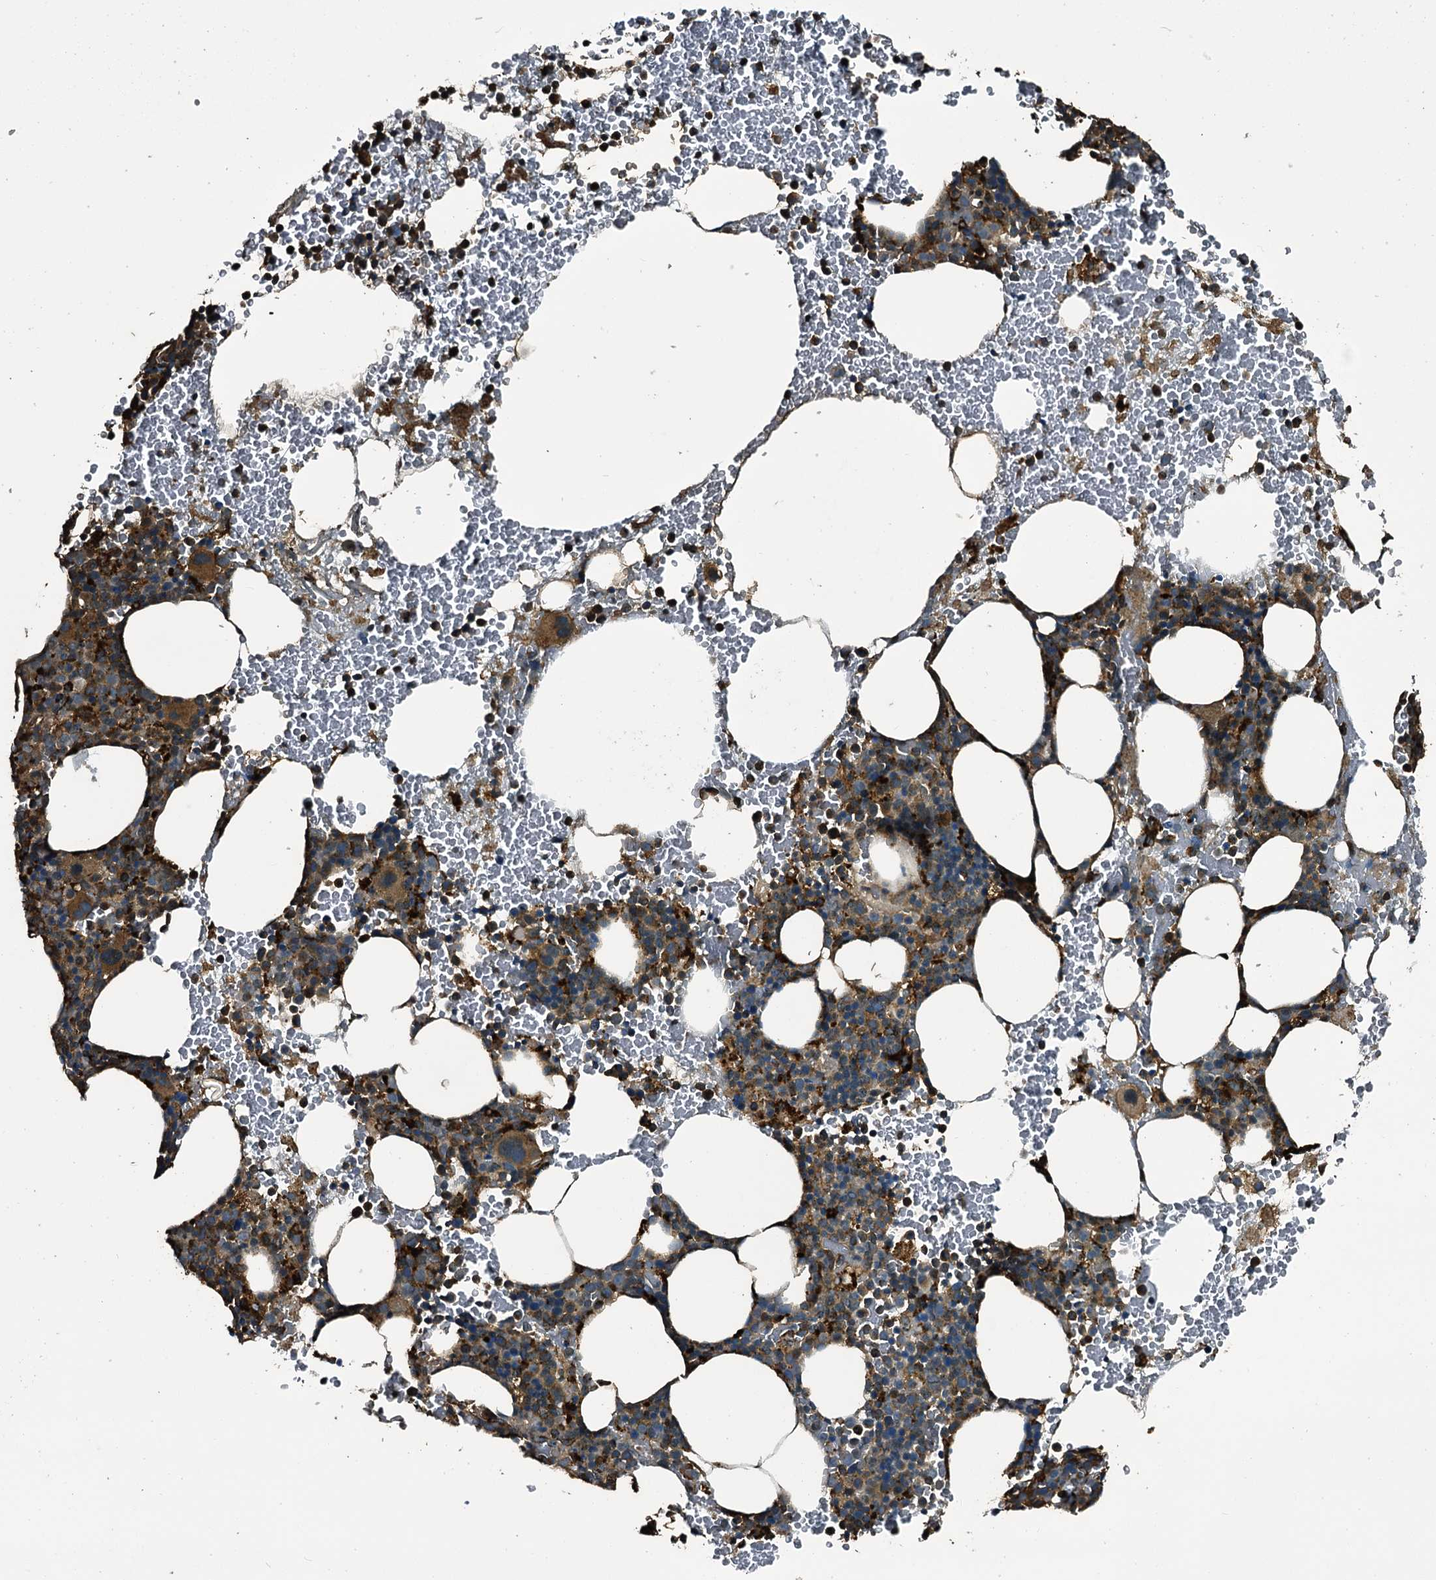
{"staining": {"intensity": "moderate", "quantity": "<25%", "location": "cytoplasmic/membranous"}, "tissue": "bone marrow", "cell_type": "Hematopoietic cells", "image_type": "normal", "snomed": [{"axis": "morphology", "description": "Normal tissue, NOS"}, {"axis": "morphology", "description": "Inflammation, NOS"}, {"axis": "topography", "description": "Bone marrow"}], "caption": "Bone marrow stained with DAB immunohistochemistry displays low levels of moderate cytoplasmic/membranous positivity in approximately <25% of hematopoietic cells.", "gene": "TPGS2", "patient": {"sex": "female", "age": 78}}